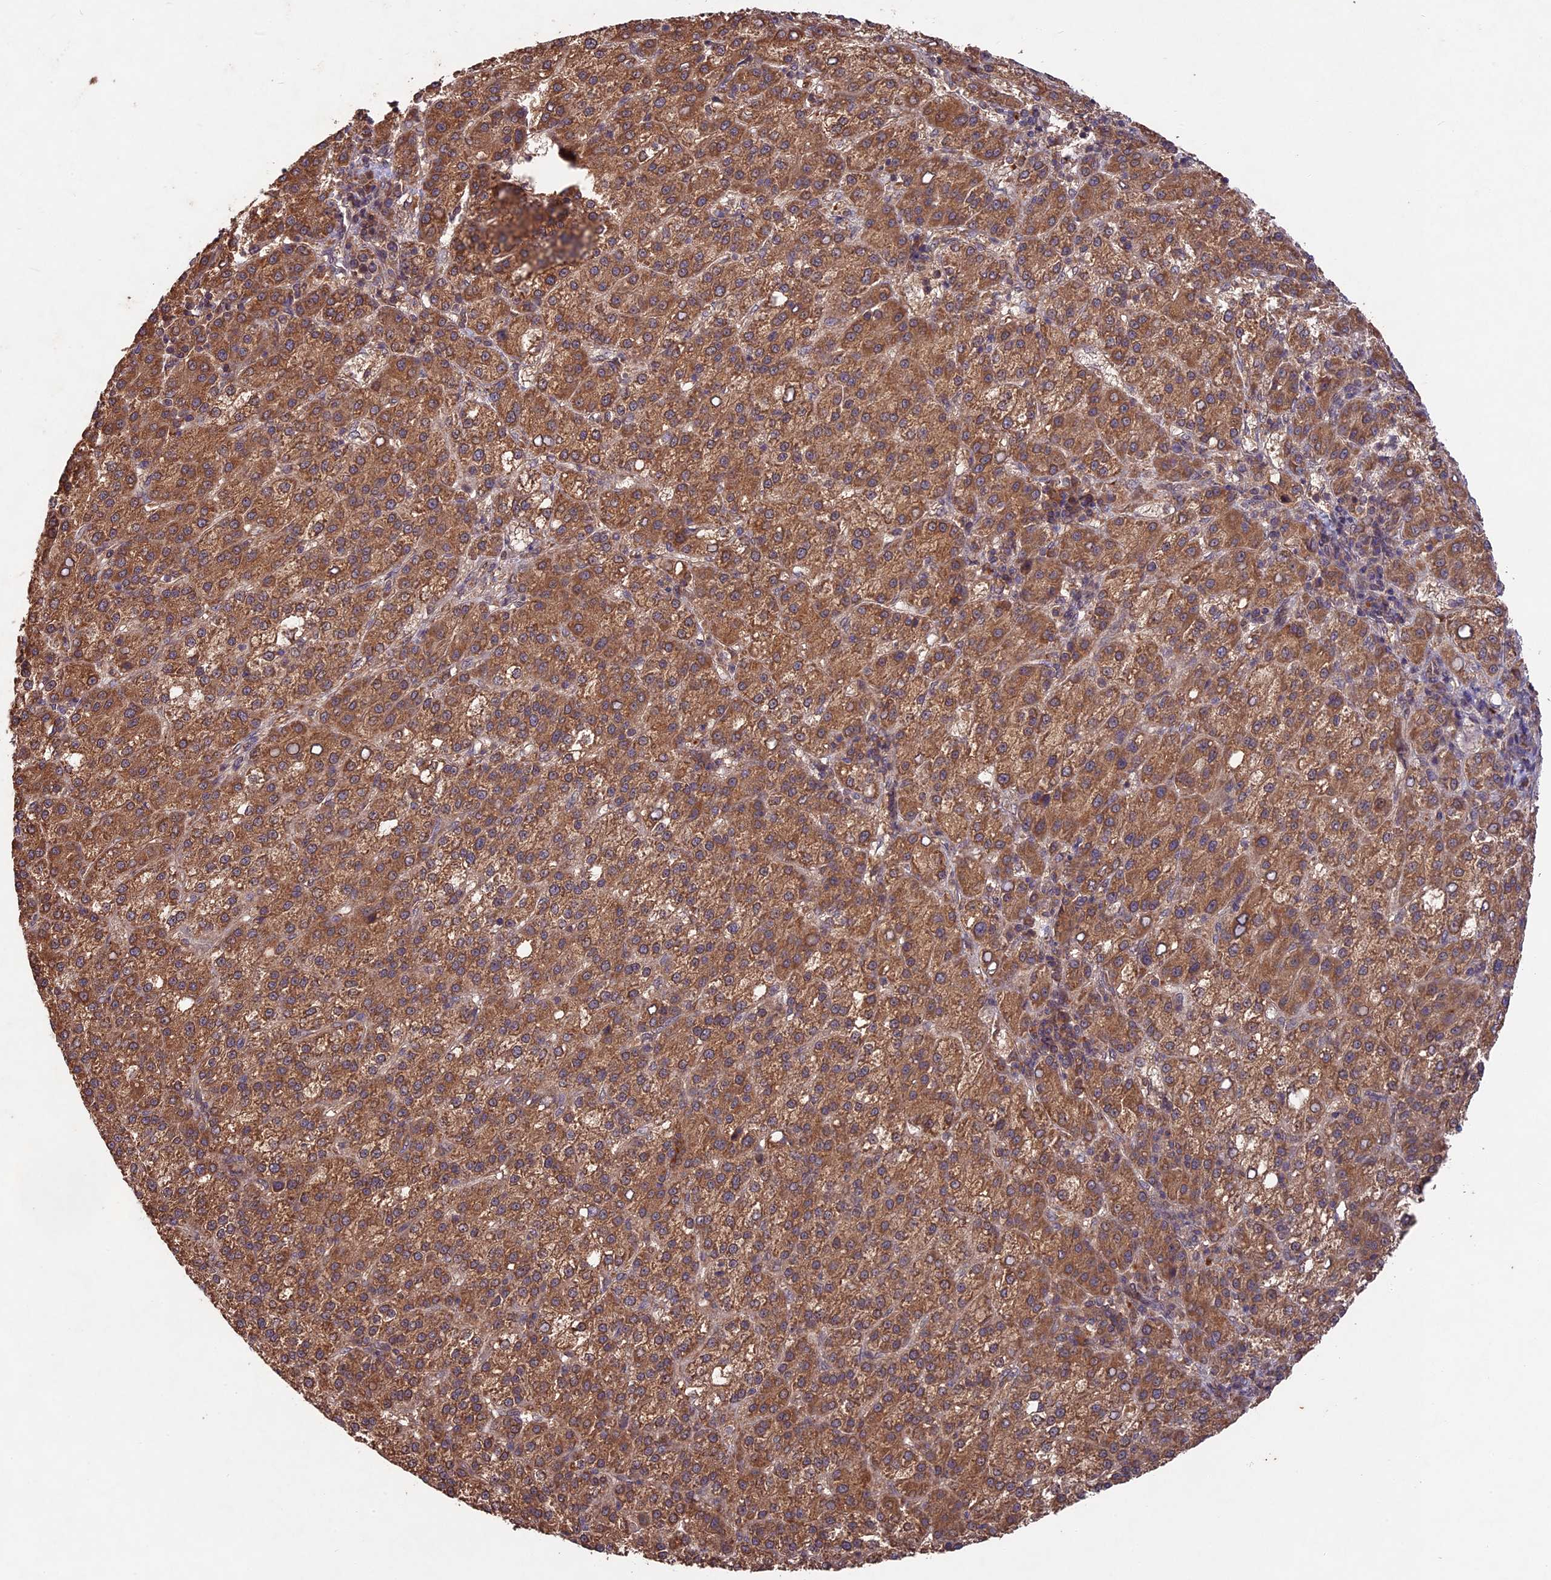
{"staining": {"intensity": "moderate", "quantity": ">75%", "location": "cytoplasmic/membranous"}, "tissue": "liver cancer", "cell_type": "Tumor cells", "image_type": "cancer", "snomed": [{"axis": "morphology", "description": "Carcinoma, Hepatocellular, NOS"}, {"axis": "topography", "description": "Liver"}], "caption": "Tumor cells display medium levels of moderate cytoplasmic/membranous positivity in about >75% of cells in human liver hepatocellular carcinoma. (DAB IHC with brightfield microscopy, high magnification).", "gene": "CHAC1", "patient": {"sex": "female", "age": 58}}